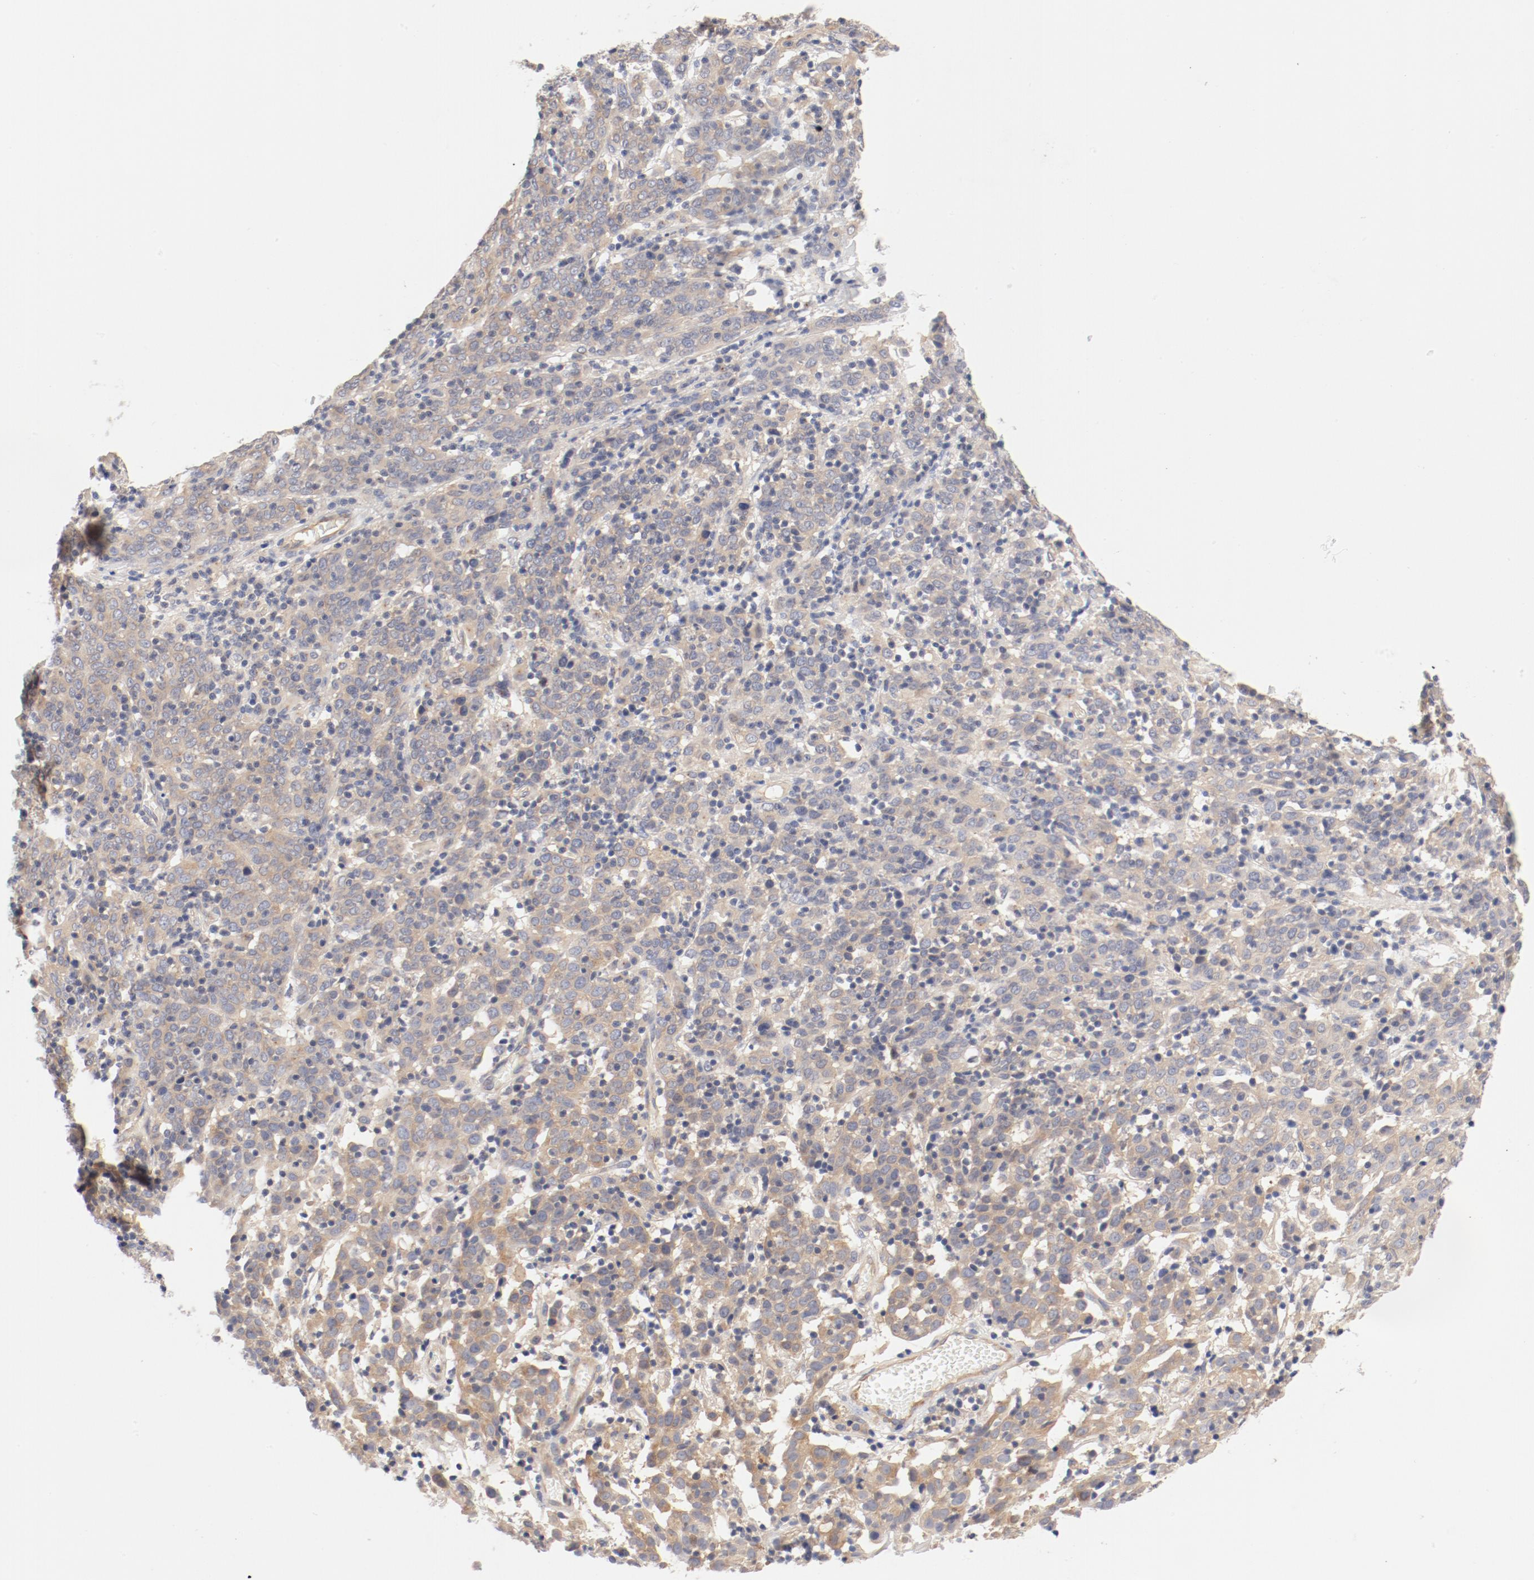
{"staining": {"intensity": "weak", "quantity": "25%-75%", "location": "cytoplasmic/membranous"}, "tissue": "cervical cancer", "cell_type": "Tumor cells", "image_type": "cancer", "snomed": [{"axis": "morphology", "description": "Normal tissue, NOS"}, {"axis": "morphology", "description": "Squamous cell carcinoma, NOS"}, {"axis": "topography", "description": "Cervix"}], "caption": "Protein staining shows weak cytoplasmic/membranous expression in about 25%-75% of tumor cells in cervical cancer.", "gene": "DYNC1H1", "patient": {"sex": "female", "age": 67}}